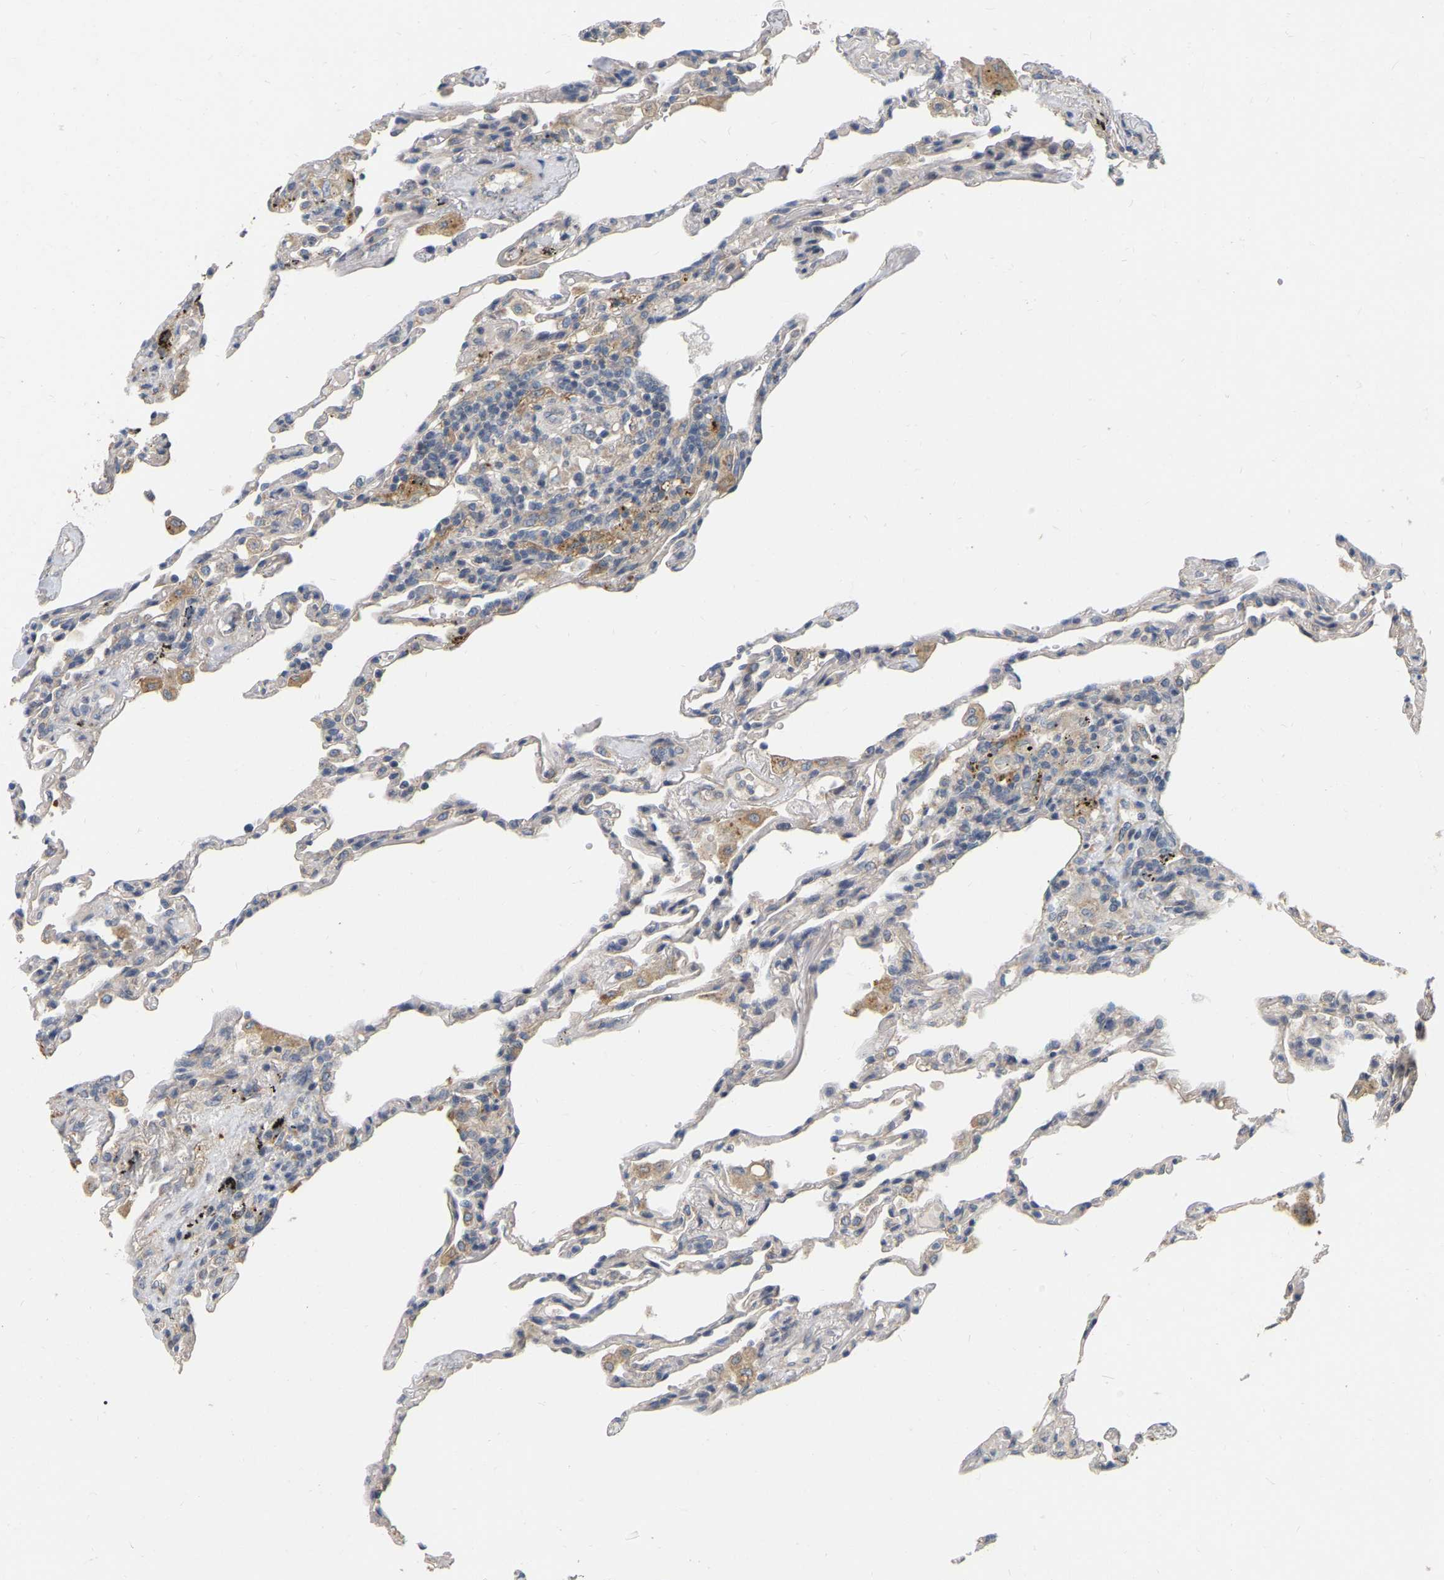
{"staining": {"intensity": "weak", "quantity": "<25%", "location": "cytoplasmic/membranous"}, "tissue": "lung", "cell_type": "Alveolar cells", "image_type": "normal", "snomed": [{"axis": "morphology", "description": "Normal tissue, NOS"}, {"axis": "topography", "description": "Lung"}], "caption": "Alveolar cells are negative for brown protein staining in normal lung. Brightfield microscopy of IHC stained with DAB (brown) and hematoxylin (blue), captured at high magnification.", "gene": "SSH1", "patient": {"sex": "male", "age": 59}}